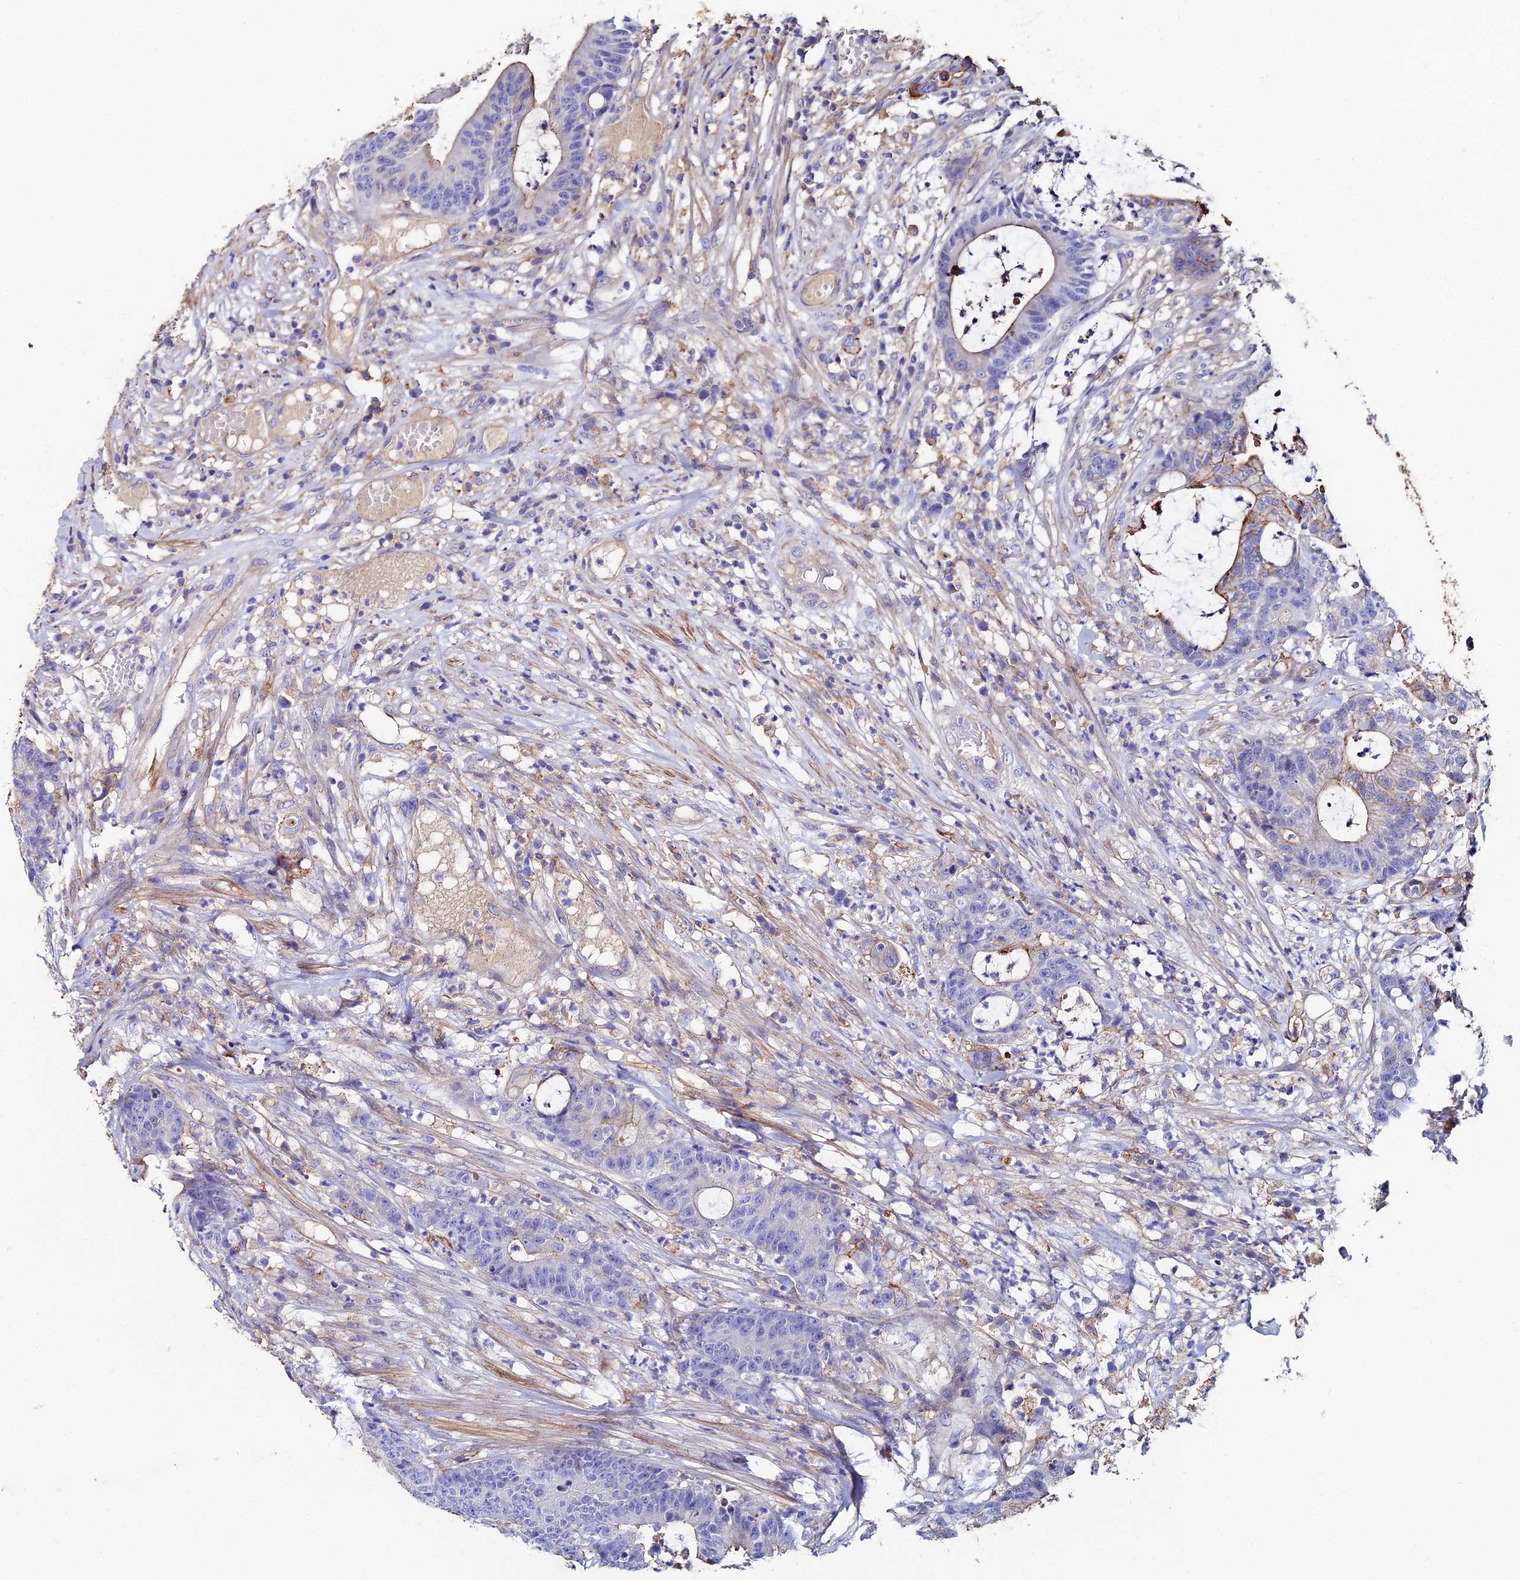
{"staining": {"intensity": "moderate", "quantity": "<25%", "location": "cytoplasmic/membranous"}, "tissue": "colorectal cancer", "cell_type": "Tumor cells", "image_type": "cancer", "snomed": [{"axis": "morphology", "description": "Adenocarcinoma, NOS"}, {"axis": "topography", "description": "Colon"}], "caption": "Colorectal cancer (adenocarcinoma) was stained to show a protein in brown. There is low levels of moderate cytoplasmic/membranous positivity in approximately <25% of tumor cells.", "gene": "C6", "patient": {"sex": "female", "age": 84}}